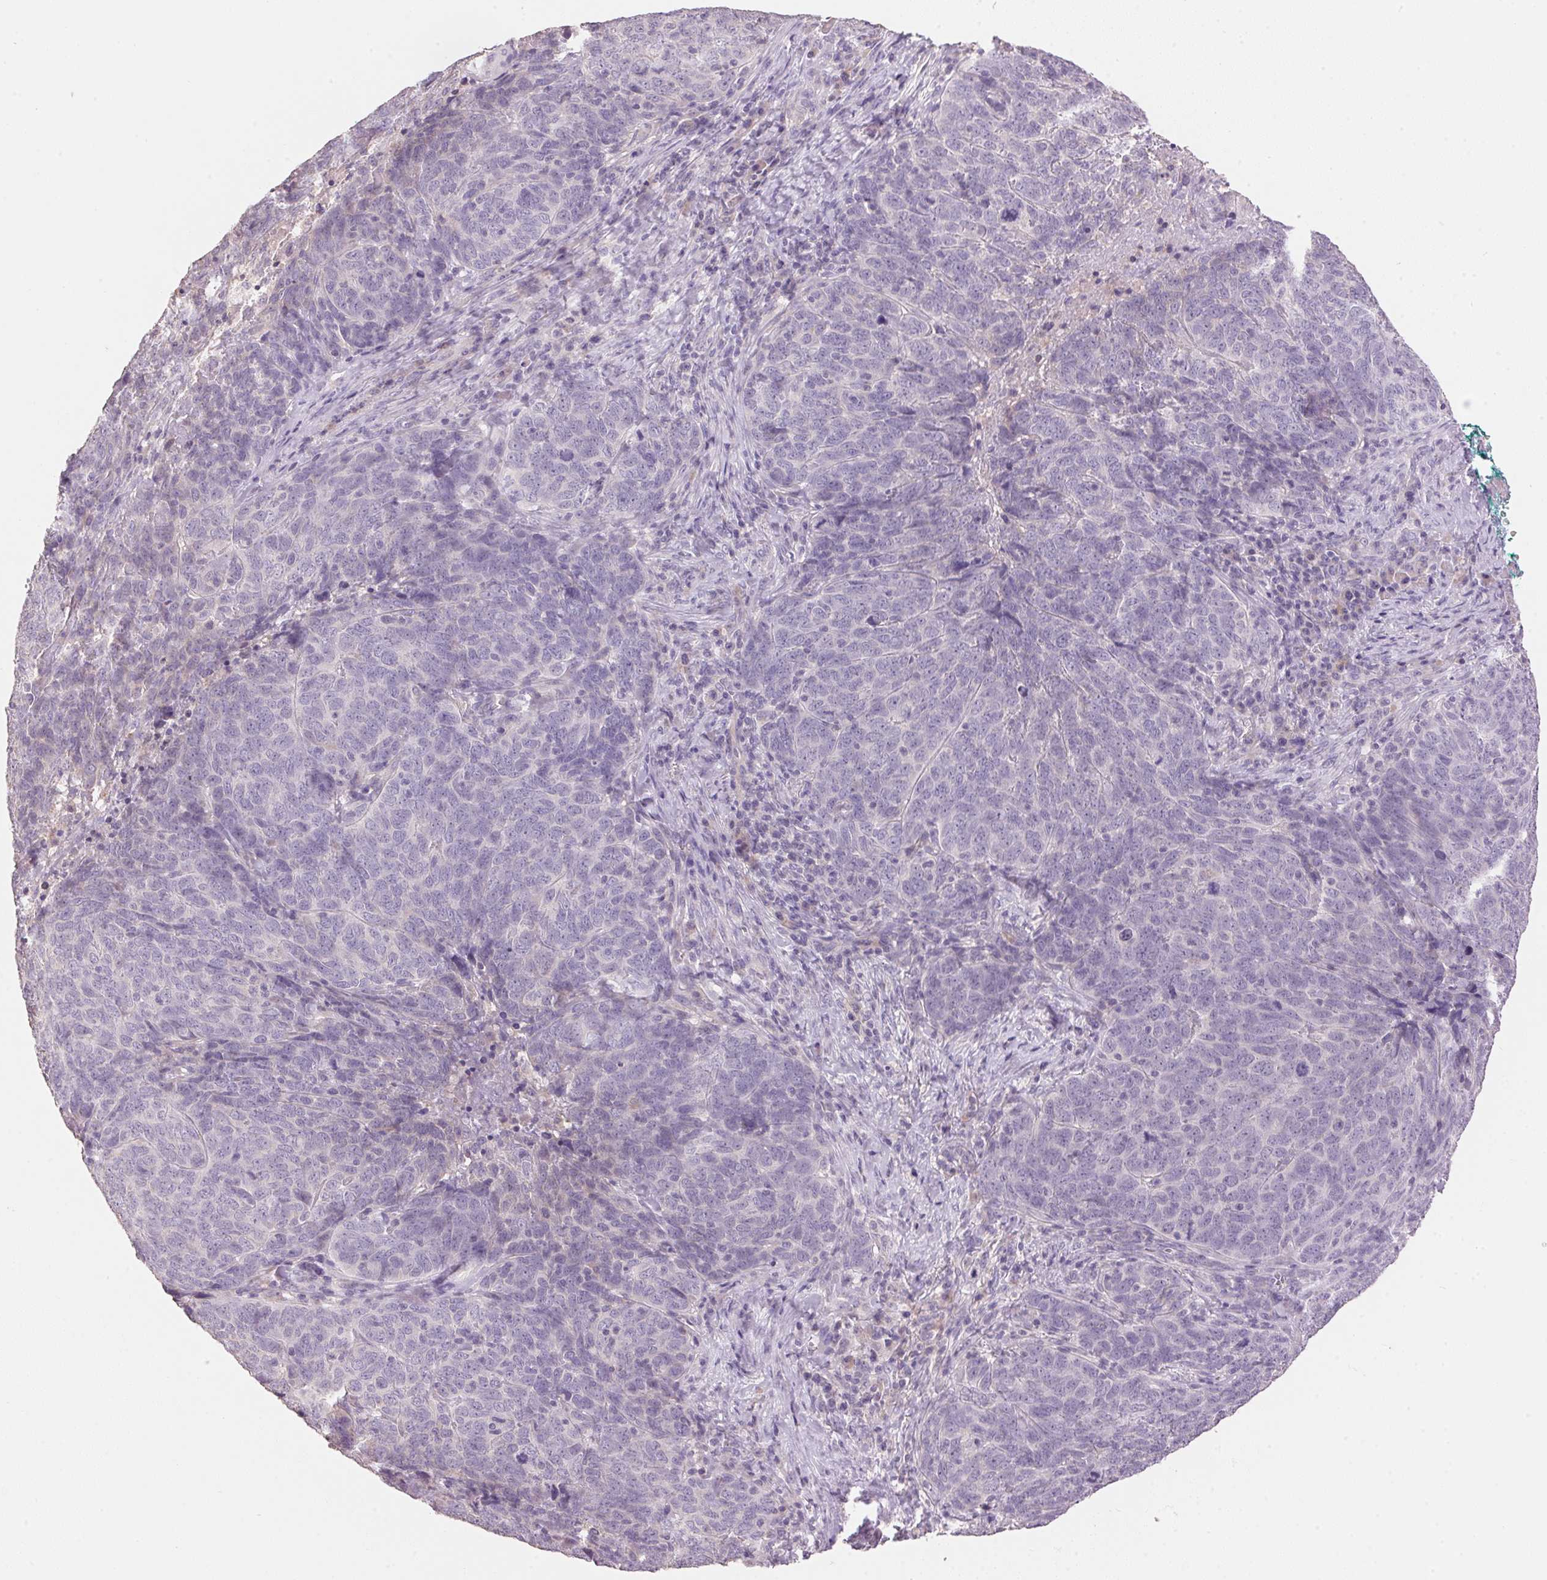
{"staining": {"intensity": "negative", "quantity": "none", "location": "none"}, "tissue": "skin cancer", "cell_type": "Tumor cells", "image_type": "cancer", "snomed": [{"axis": "morphology", "description": "Squamous cell carcinoma, NOS"}, {"axis": "topography", "description": "Skin"}, {"axis": "topography", "description": "Anal"}], "caption": "DAB immunohistochemical staining of skin cancer (squamous cell carcinoma) displays no significant positivity in tumor cells. Nuclei are stained in blue.", "gene": "LYZL6", "patient": {"sex": "female", "age": 51}}